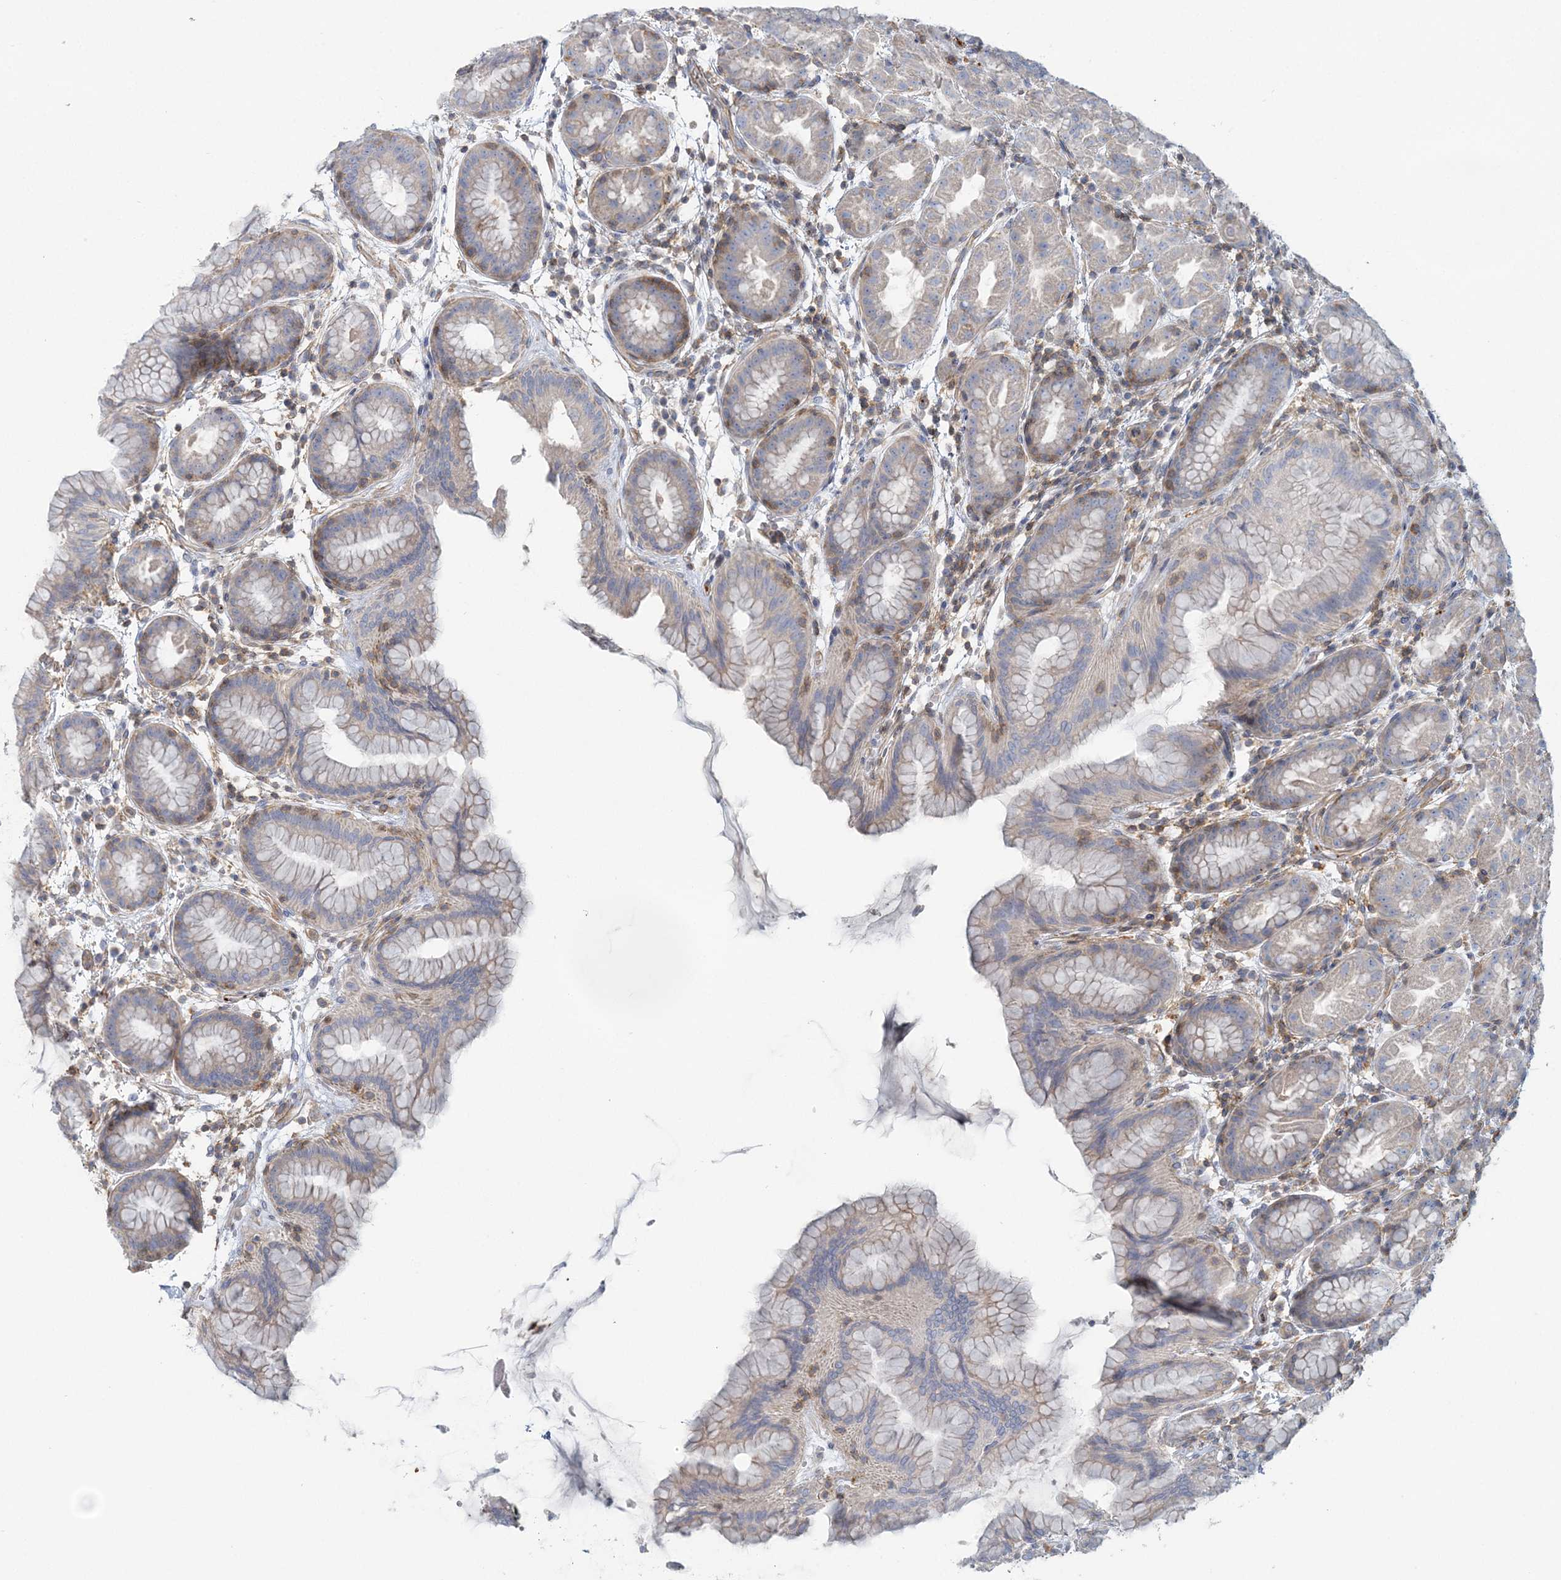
{"staining": {"intensity": "weak", "quantity": "<25%", "location": "cytoplasmic/membranous"}, "tissue": "stomach", "cell_type": "Glandular cells", "image_type": "normal", "snomed": [{"axis": "morphology", "description": "Normal tissue, NOS"}, {"axis": "topography", "description": "Stomach"}], "caption": "High power microscopy histopathology image of an IHC micrograph of normal stomach, revealing no significant staining in glandular cells. (DAB immunohistochemistry (IHC), high magnification).", "gene": "CUEDC2", "patient": {"sex": "female", "age": 79}}